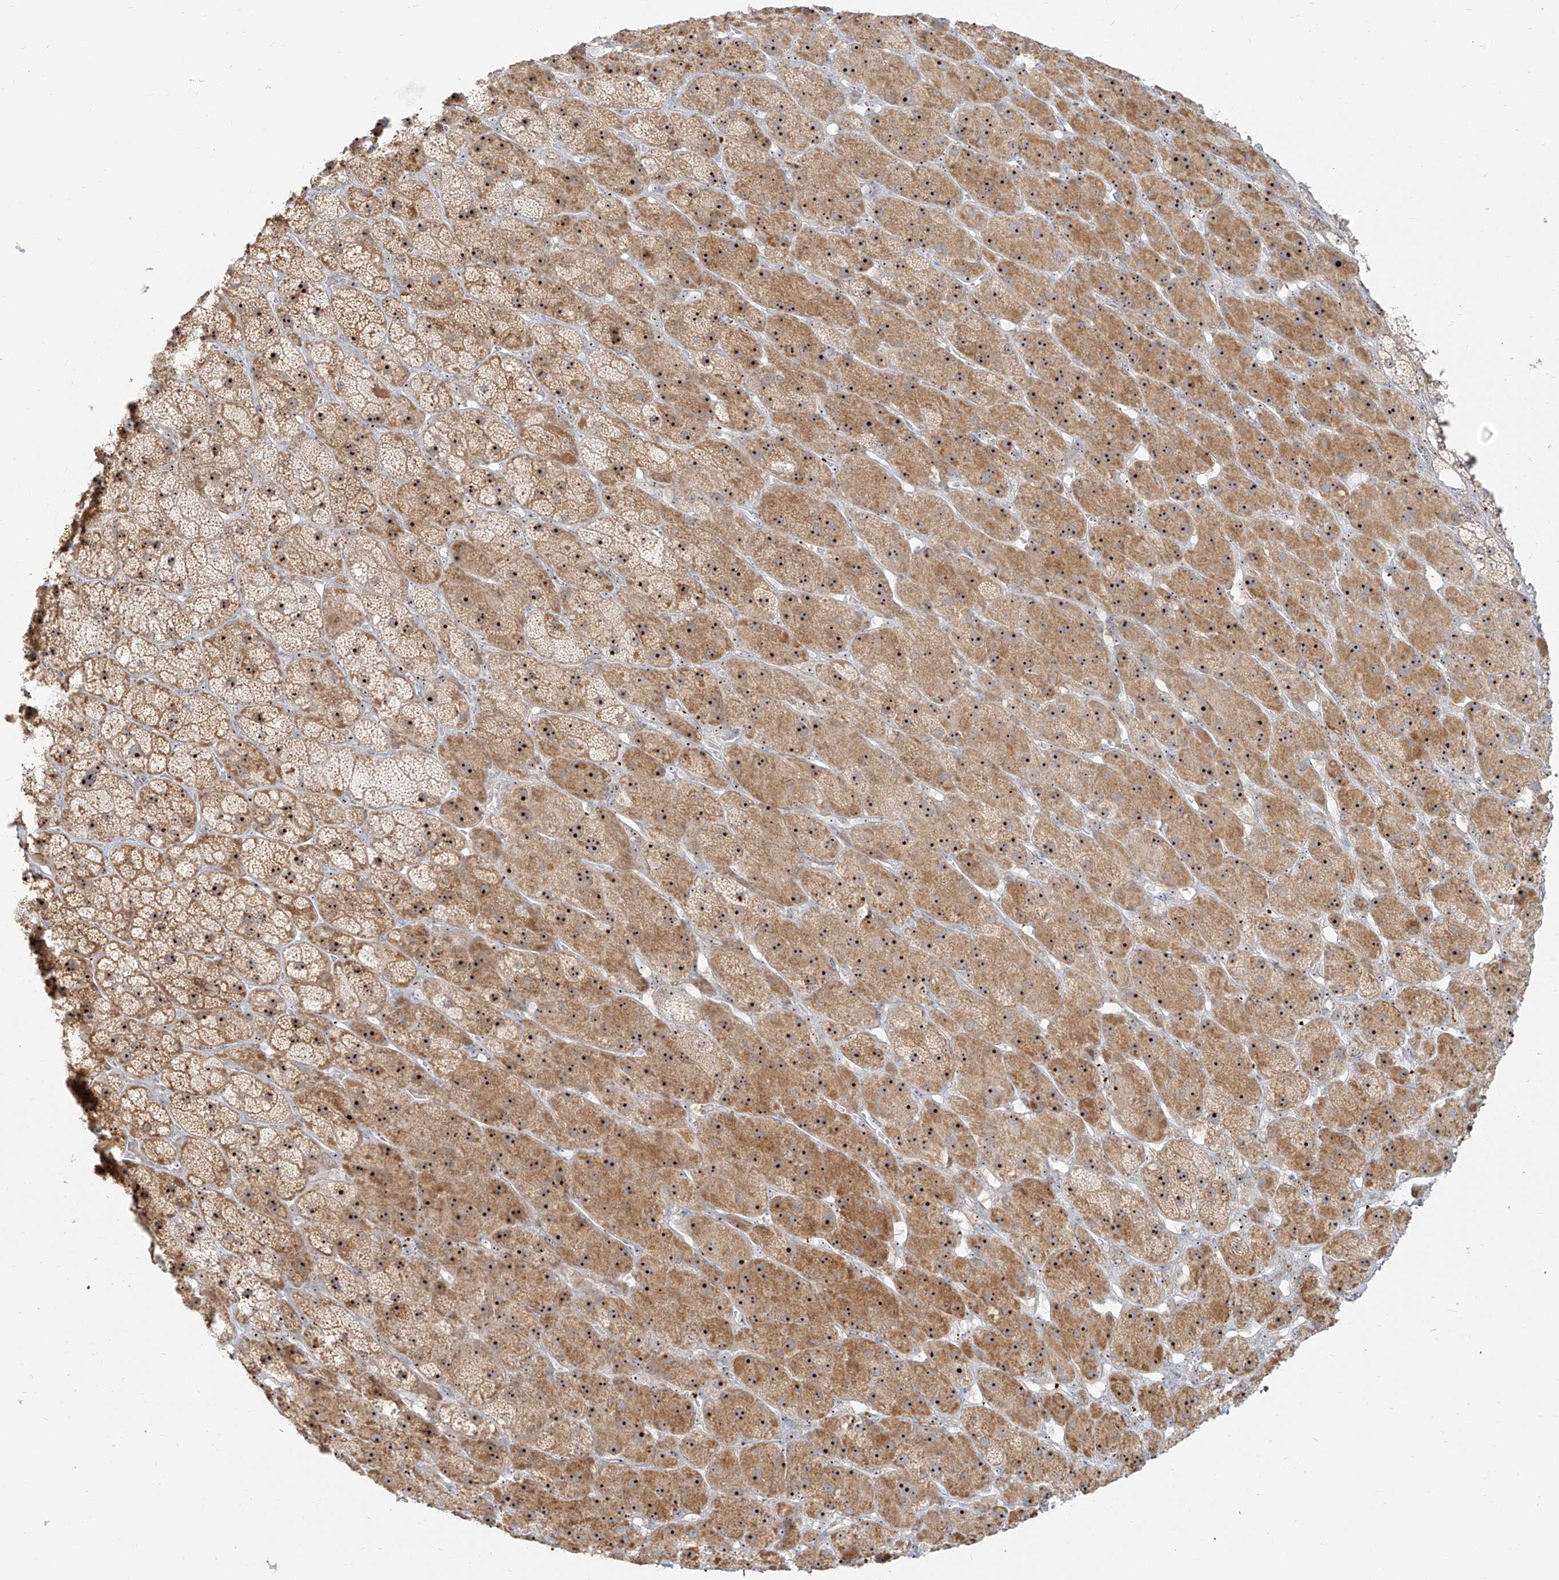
{"staining": {"intensity": "moderate", "quantity": ">75%", "location": "cytoplasmic/membranous,nuclear"}, "tissue": "adrenal gland", "cell_type": "Glandular cells", "image_type": "normal", "snomed": [{"axis": "morphology", "description": "Normal tissue, NOS"}, {"axis": "topography", "description": "Adrenal gland"}], "caption": "This image displays benign adrenal gland stained with IHC to label a protein in brown. The cytoplasmic/membranous,nuclear of glandular cells show moderate positivity for the protein. Nuclei are counter-stained blue.", "gene": "BYSL", "patient": {"sex": "male", "age": 61}}